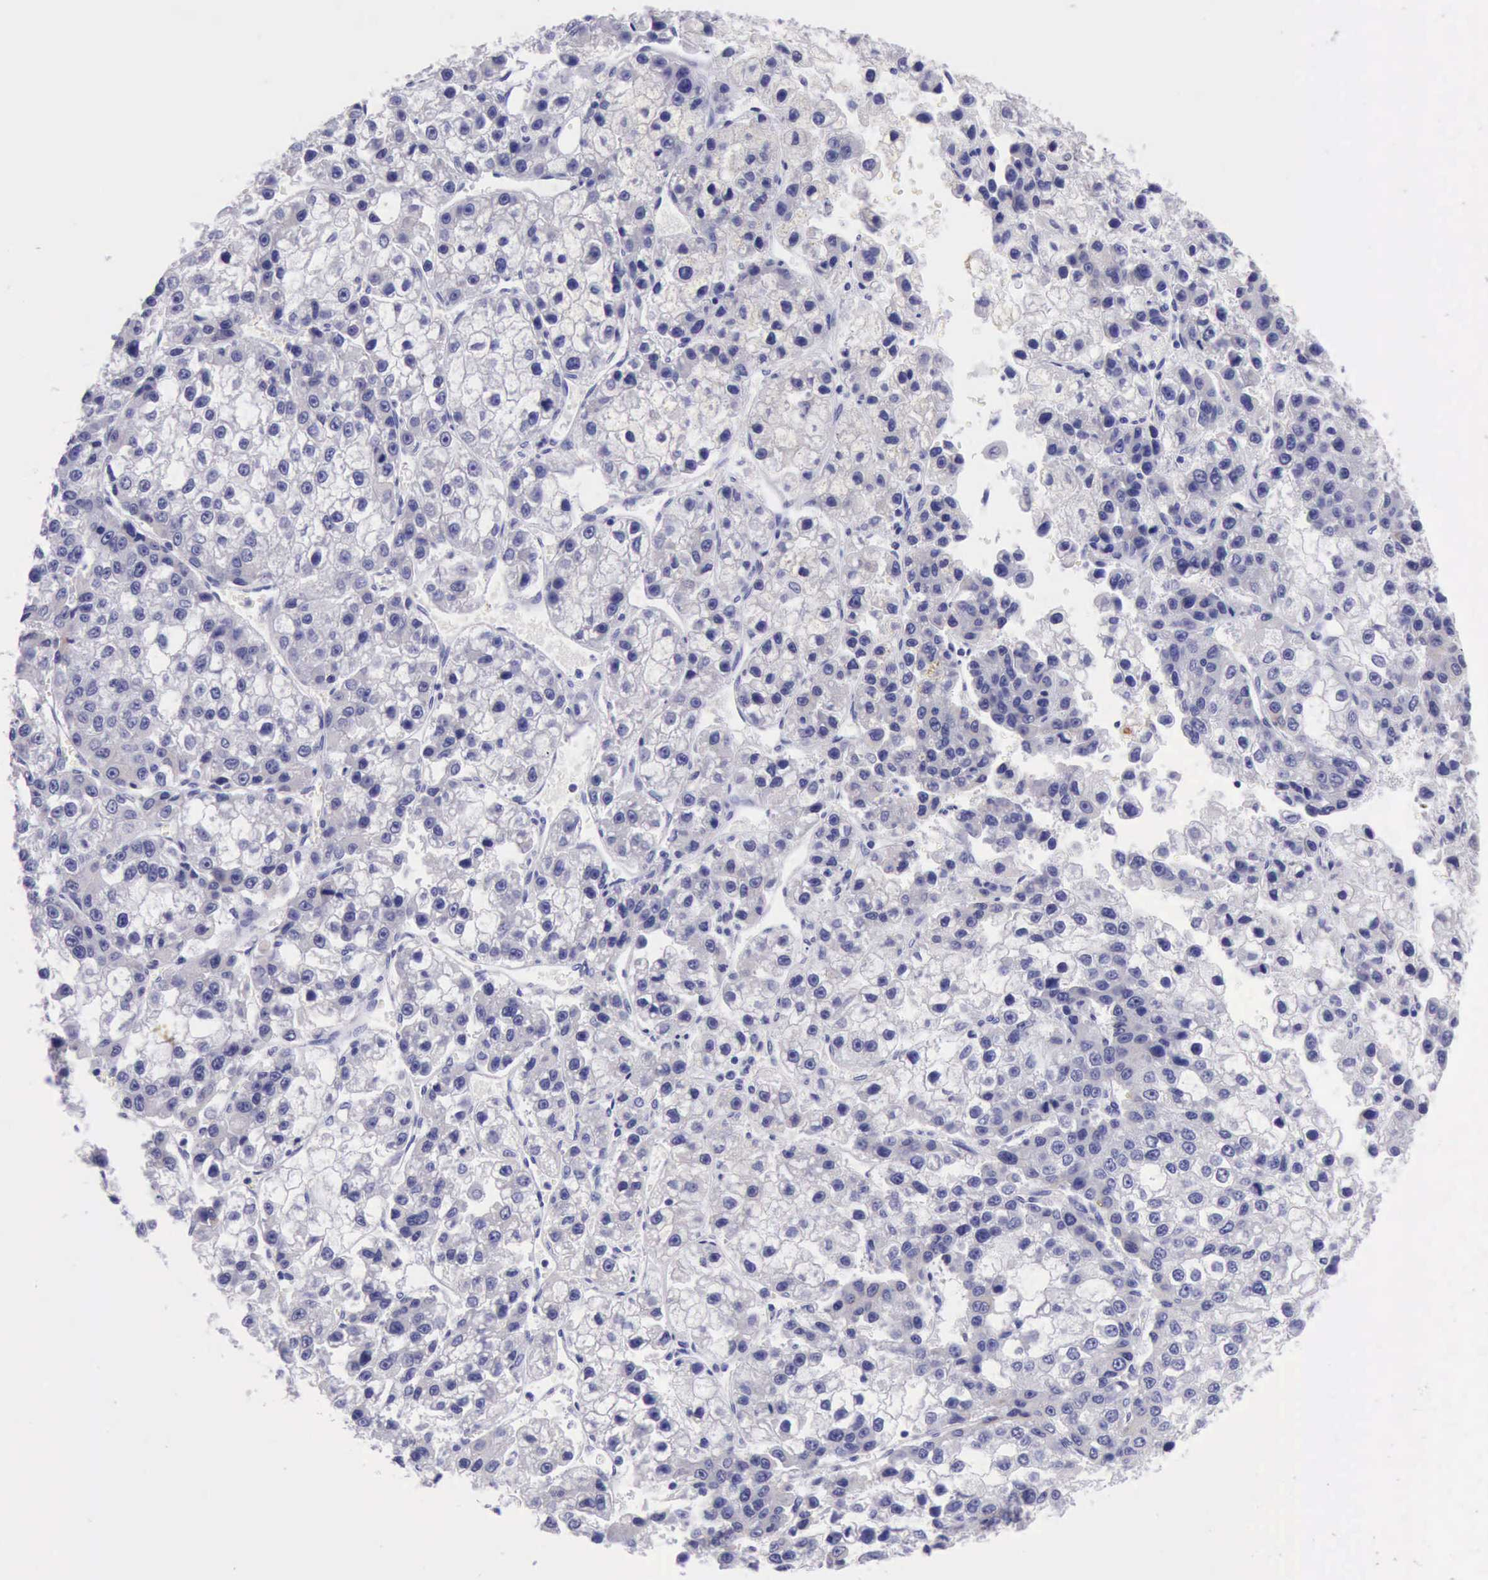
{"staining": {"intensity": "negative", "quantity": "none", "location": "none"}, "tissue": "liver cancer", "cell_type": "Tumor cells", "image_type": "cancer", "snomed": [{"axis": "morphology", "description": "Carcinoma, Hepatocellular, NOS"}, {"axis": "topography", "description": "Liver"}], "caption": "Tumor cells are negative for brown protein staining in hepatocellular carcinoma (liver).", "gene": "KRT8", "patient": {"sex": "female", "age": 66}}